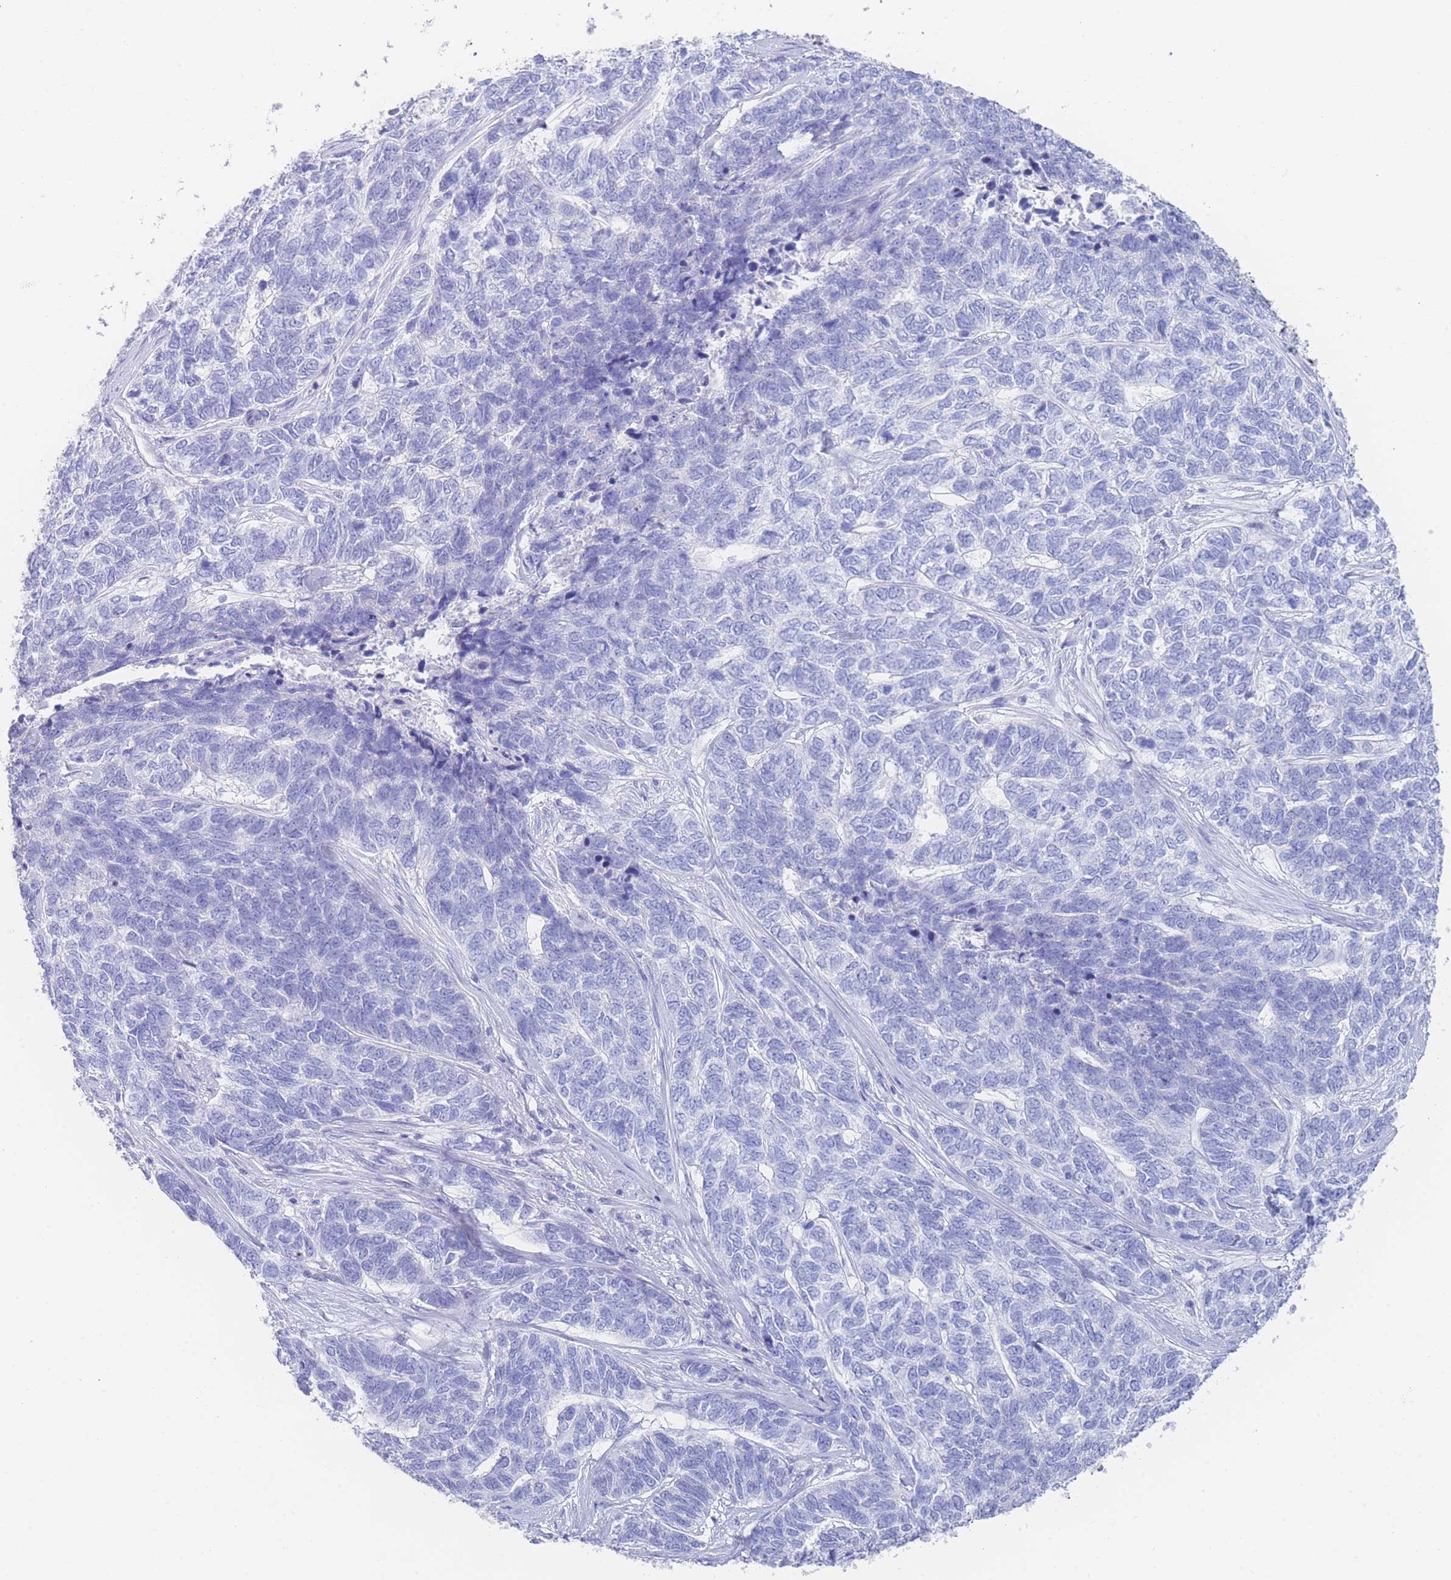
{"staining": {"intensity": "negative", "quantity": "none", "location": "none"}, "tissue": "skin cancer", "cell_type": "Tumor cells", "image_type": "cancer", "snomed": [{"axis": "morphology", "description": "Basal cell carcinoma"}, {"axis": "topography", "description": "Skin"}], "caption": "Immunohistochemical staining of human basal cell carcinoma (skin) shows no significant expression in tumor cells.", "gene": "LRRC37A", "patient": {"sex": "female", "age": 65}}